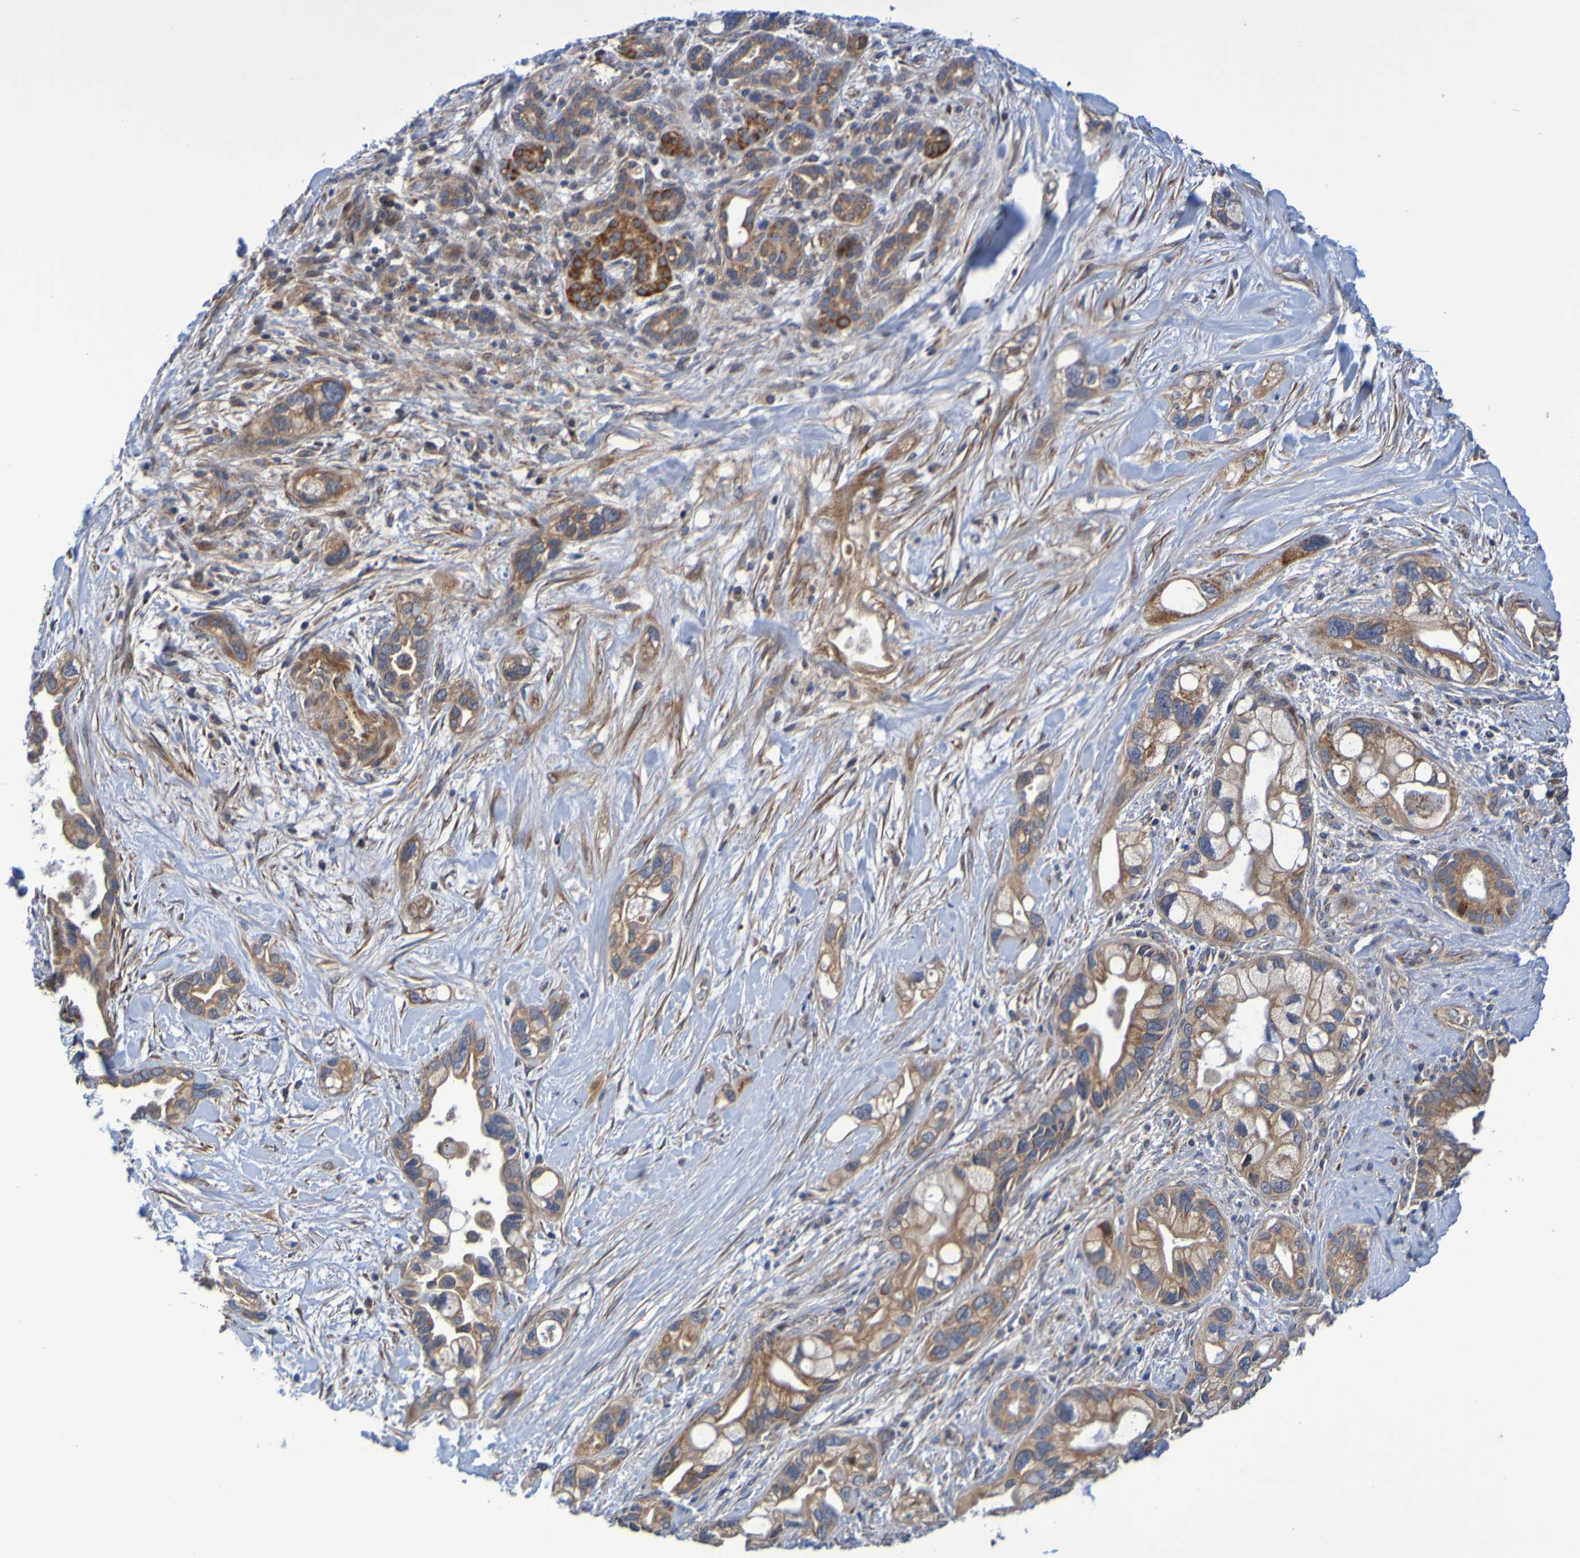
{"staining": {"intensity": "moderate", "quantity": ">75%", "location": "cytoplasmic/membranous"}, "tissue": "pancreatic cancer", "cell_type": "Tumor cells", "image_type": "cancer", "snomed": [{"axis": "morphology", "description": "Adenocarcinoma, NOS"}, {"axis": "topography", "description": "Pancreas"}], "caption": "Pancreatic adenocarcinoma stained for a protein shows moderate cytoplasmic/membranous positivity in tumor cells. (Stains: DAB (3,3'-diaminobenzidine) in brown, nuclei in blue, Microscopy: brightfield microscopy at high magnification).", "gene": "CCDC51", "patient": {"sex": "female", "age": 77}}